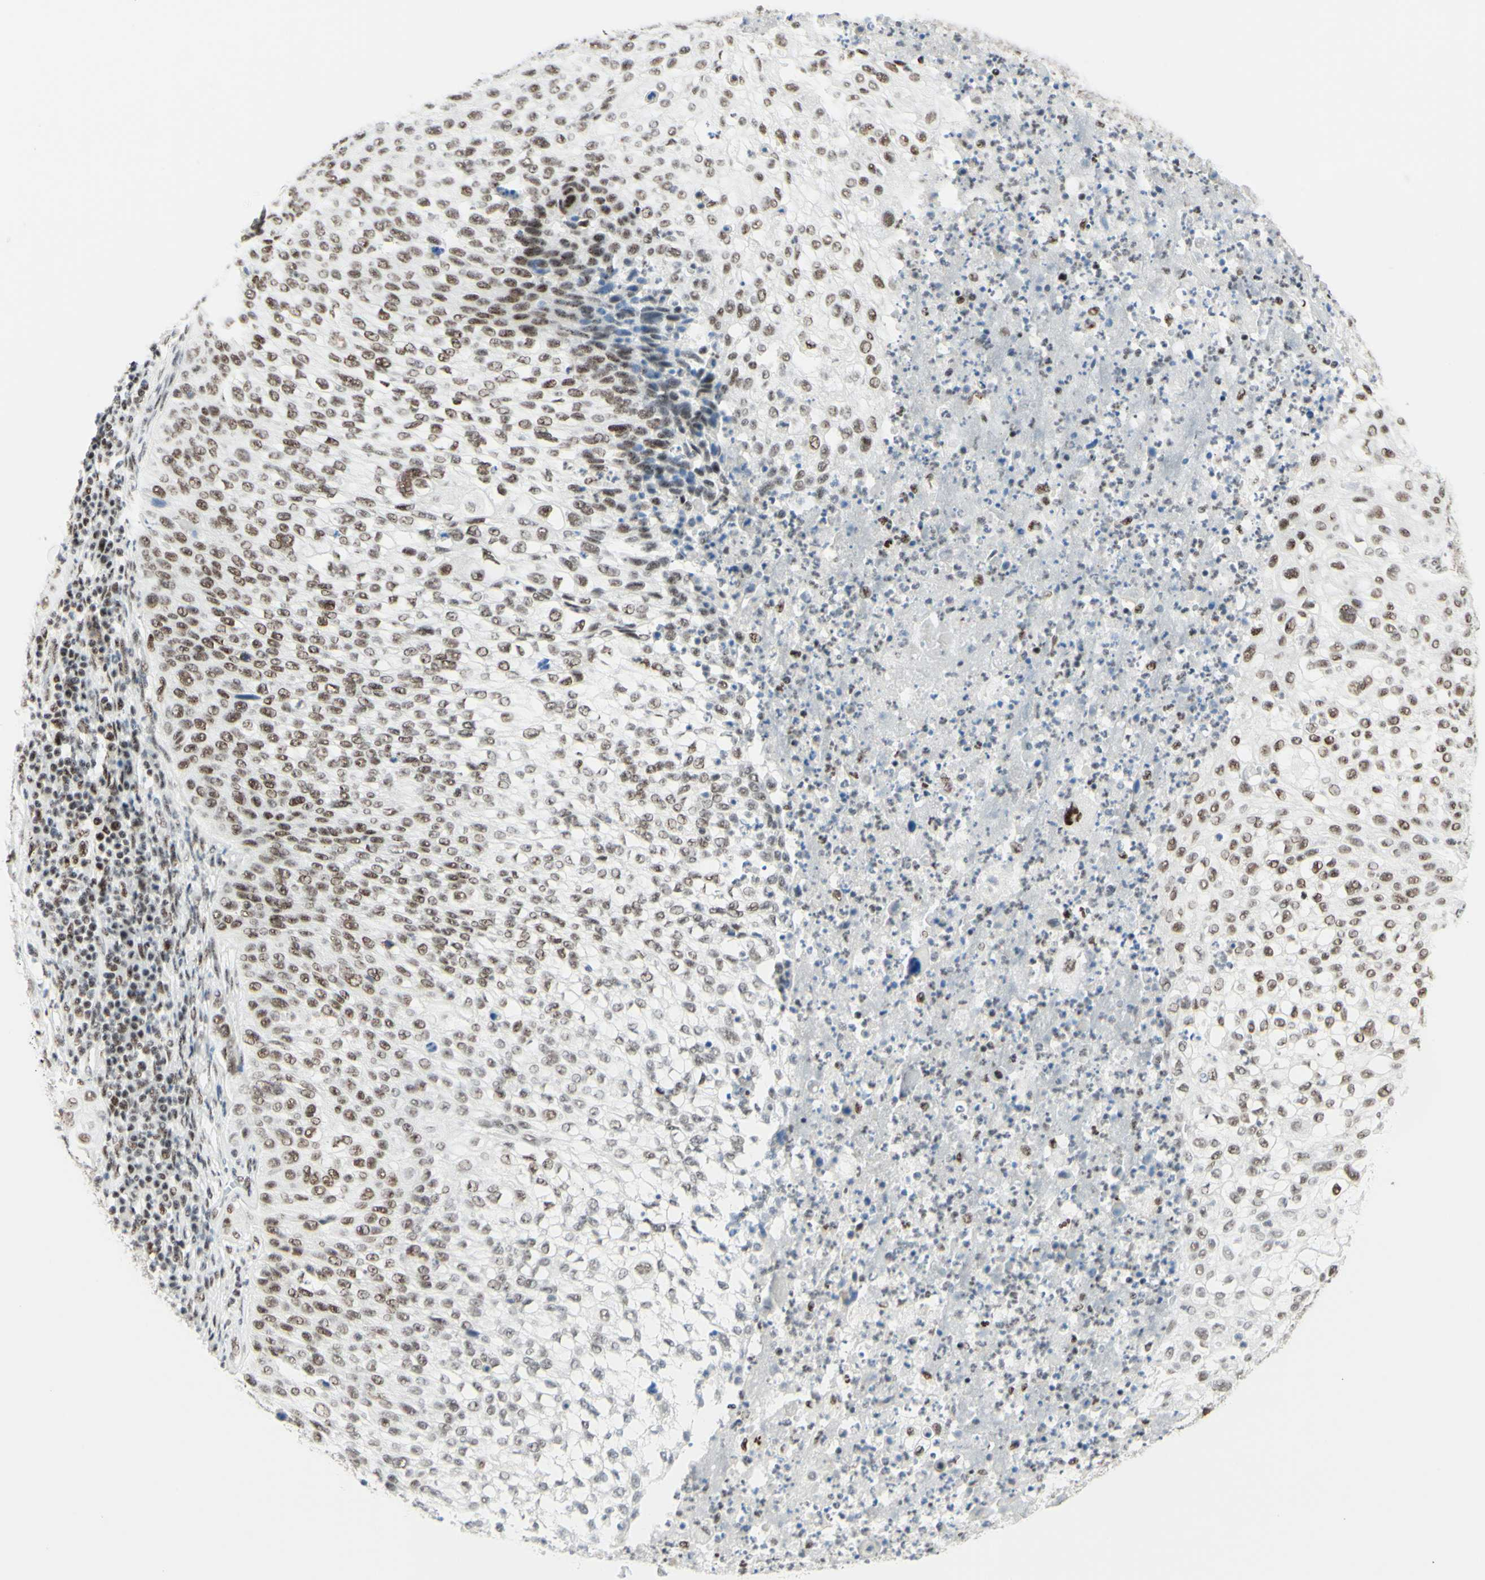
{"staining": {"intensity": "weak", "quantity": "25%-75%", "location": "nuclear"}, "tissue": "lung cancer", "cell_type": "Tumor cells", "image_type": "cancer", "snomed": [{"axis": "morphology", "description": "Inflammation, NOS"}, {"axis": "morphology", "description": "Squamous cell carcinoma, NOS"}, {"axis": "topography", "description": "Lymph node"}, {"axis": "topography", "description": "Soft tissue"}, {"axis": "topography", "description": "Lung"}], "caption": "Brown immunohistochemical staining in human lung cancer (squamous cell carcinoma) reveals weak nuclear positivity in about 25%-75% of tumor cells.", "gene": "WTAP", "patient": {"sex": "male", "age": 66}}